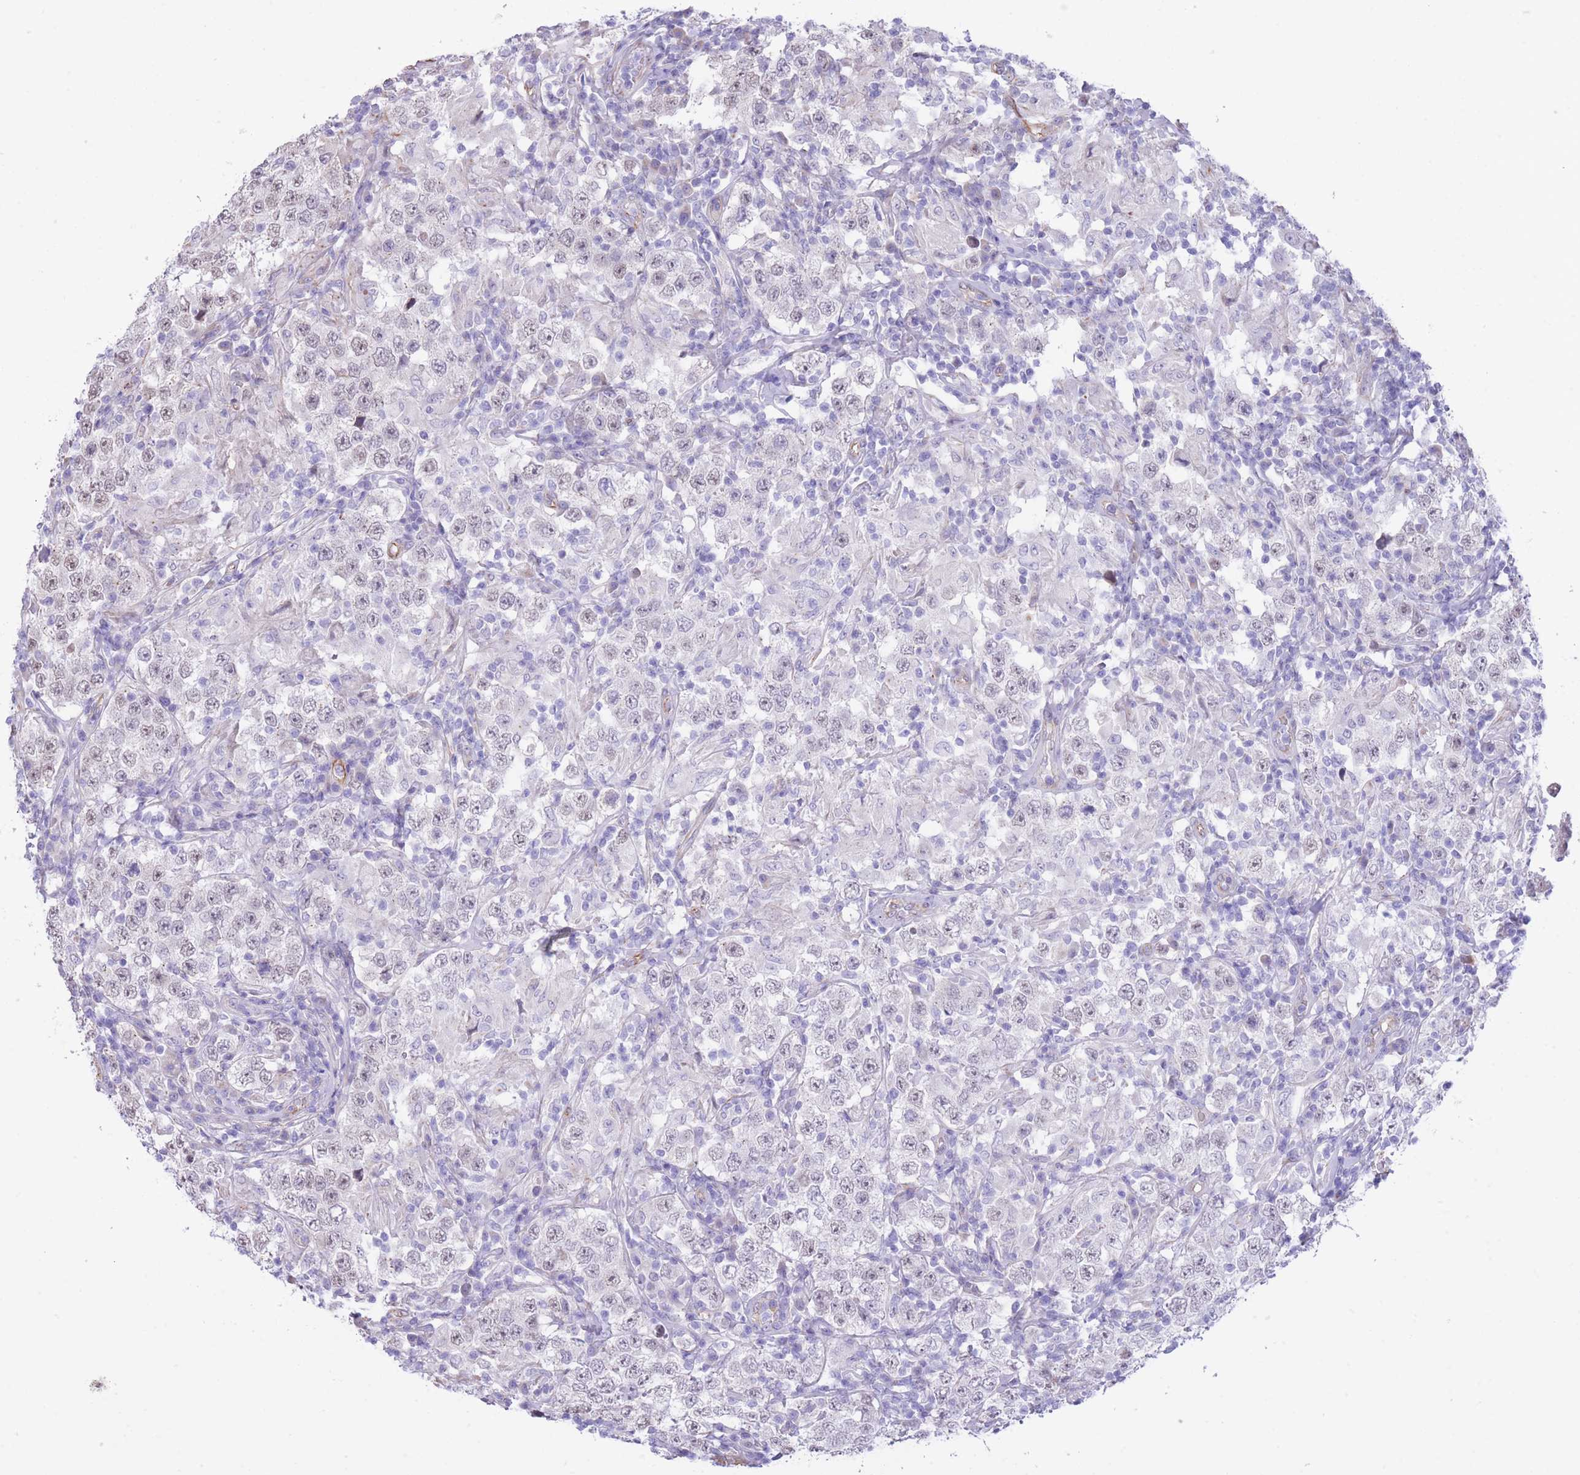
{"staining": {"intensity": "weak", "quantity": "<25%", "location": "nuclear"}, "tissue": "testis cancer", "cell_type": "Tumor cells", "image_type": "cancer", "snomed": [{"axis": "morphology", "description": "Seminoma, NOS"}, {"axis": "morphology", "description": "Carcinoma, Embryonal, NOS"}, {"axis": "topography", "description": "Testis"}], "caption": "Immunohistochemical staining of testis cancer displays no significant expression in tumor cells.", "gene": "PSG8", "patient": {"sex": "male", "age": 41}}